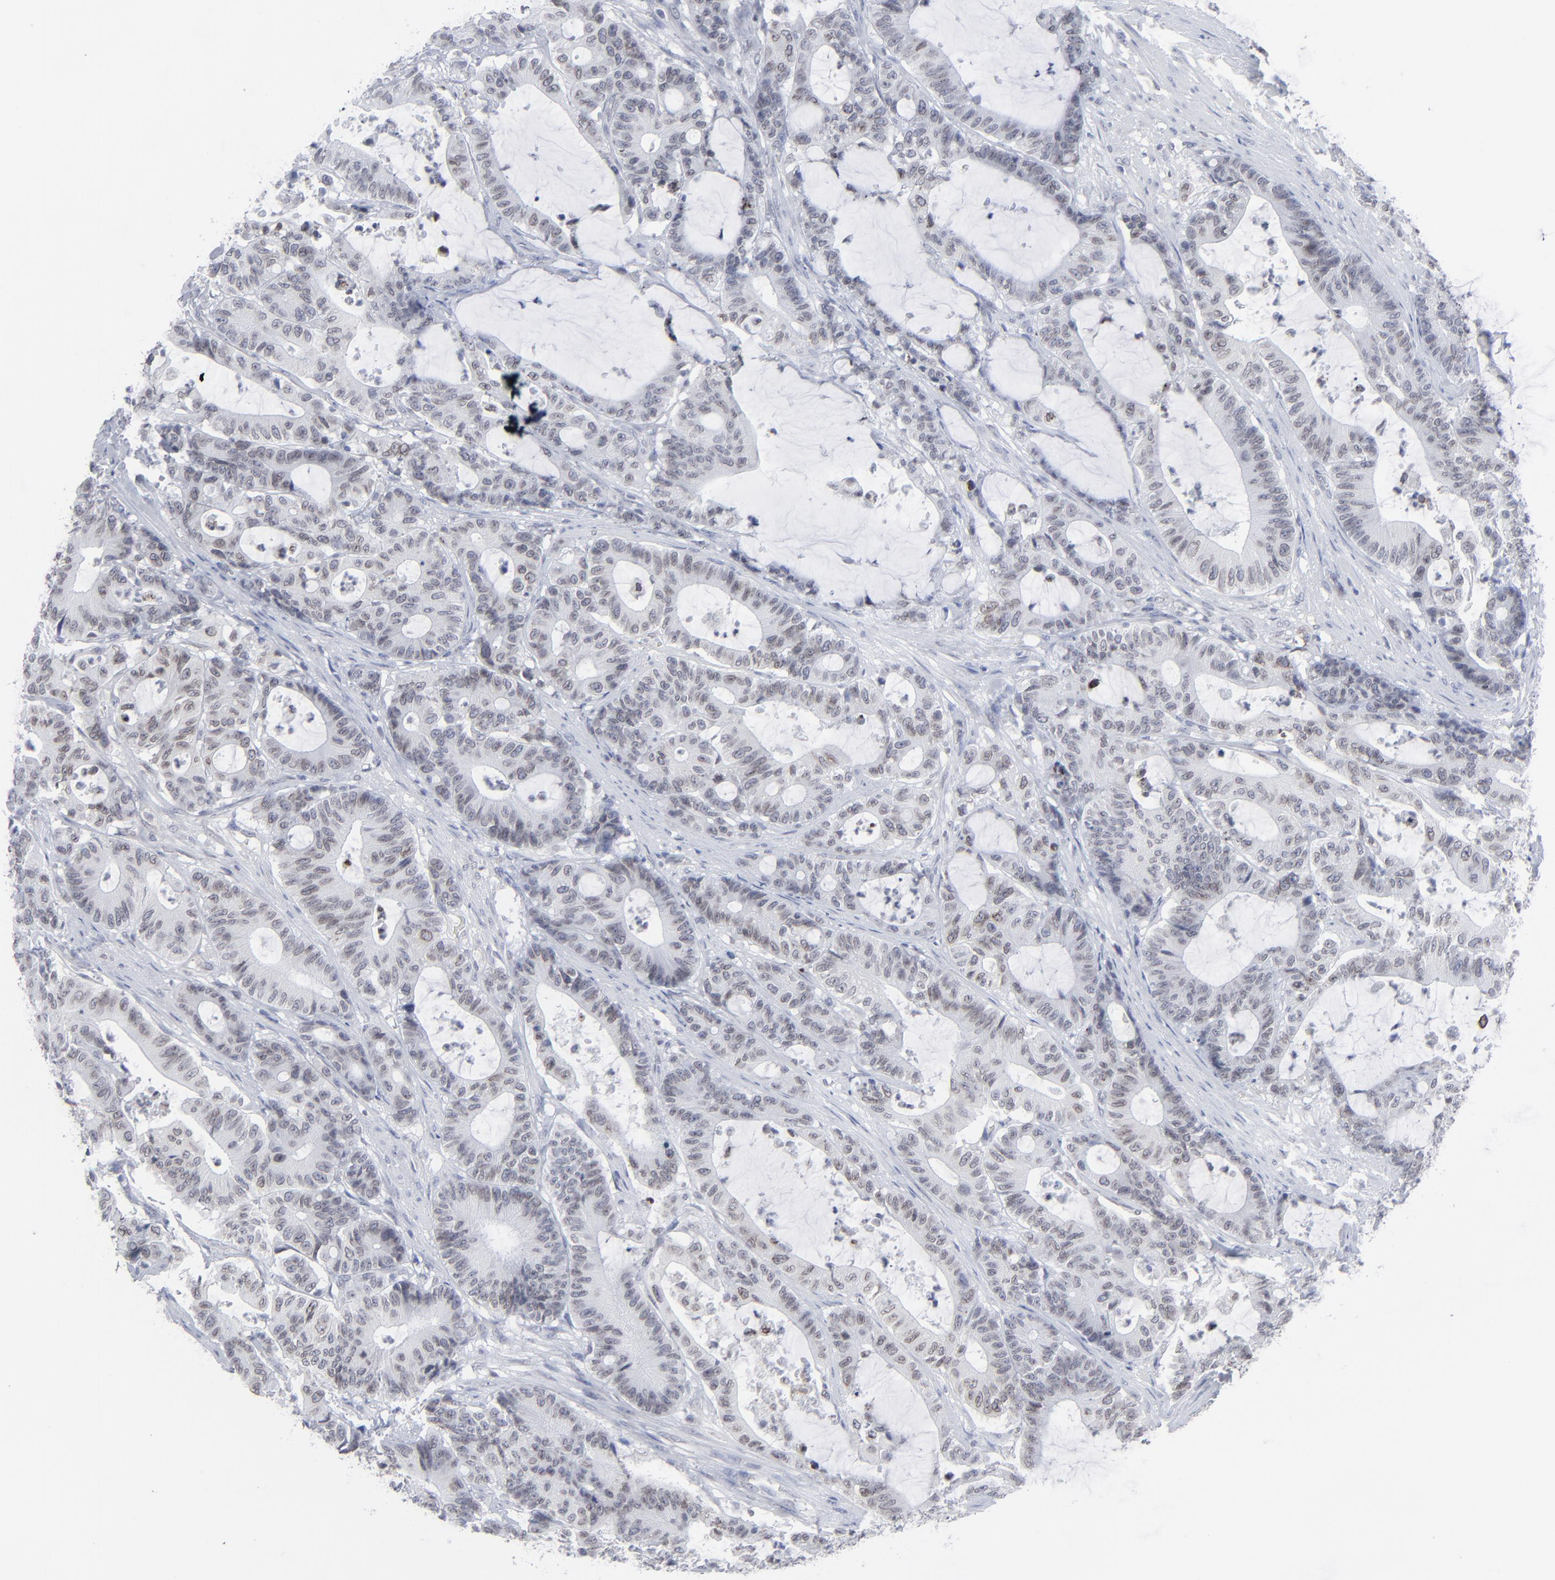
{"staining": {"intensity": "negative", "quantity": "none", "location": "none"}, "tissue": "colorectal cancer", "cell_type": "Tumor cells", "image_type": "cancer", "snomed": [{"axis": "morphology", "description": "Adenocarcinoma, NOS"}, {"axis": "topography", "description": "Colon"}], "caption": "Immunohistochemical staining of colorectal cancer displays no significant staining in tumor cells.", "gene": "NUP88", "patient": {"sex": "female", "age": 84}}